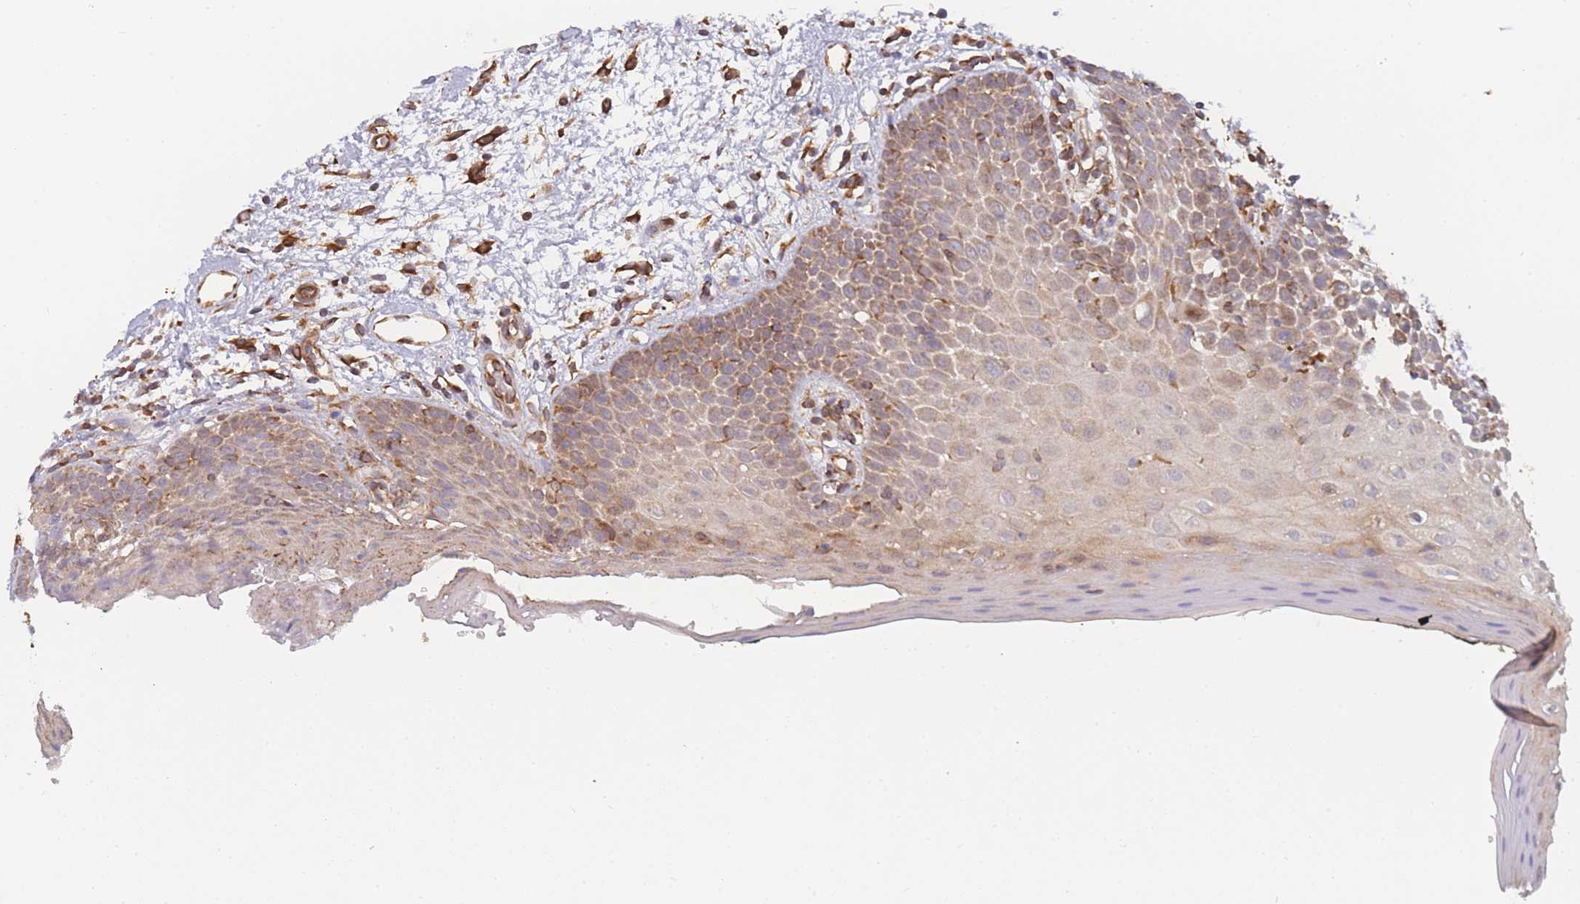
{"staining": {"intensity": "weak", "quantity": ">75%", "location": "cytoplasmic/membranous"}, "tissue": "oral mucosa", "cell_type": "Squamous epithelial cells", "image_type": "normal", "snomed": [{"axis": "morphology", "description": "Normal tissue, NOS"}, {"axis": "morphology", "description": "Squamous cell carcinoma, NOS"}, {"axis": "topography", "description": "Oral tissue"}, {"axis": "topography", "description": "Tounge, NOS"}, {"axis": "topography", "description": "Head-Neck"}], "caption": "IHC histopathology image of unremarkable human oral mucosa stained for a protein (brown), which exhibits low levels of weak cytoplasmic/membranous expression in about >75% of squamous epithelial cells.", "gene": "MTRES1", "patient": {"sex": "male", "age": 76}}